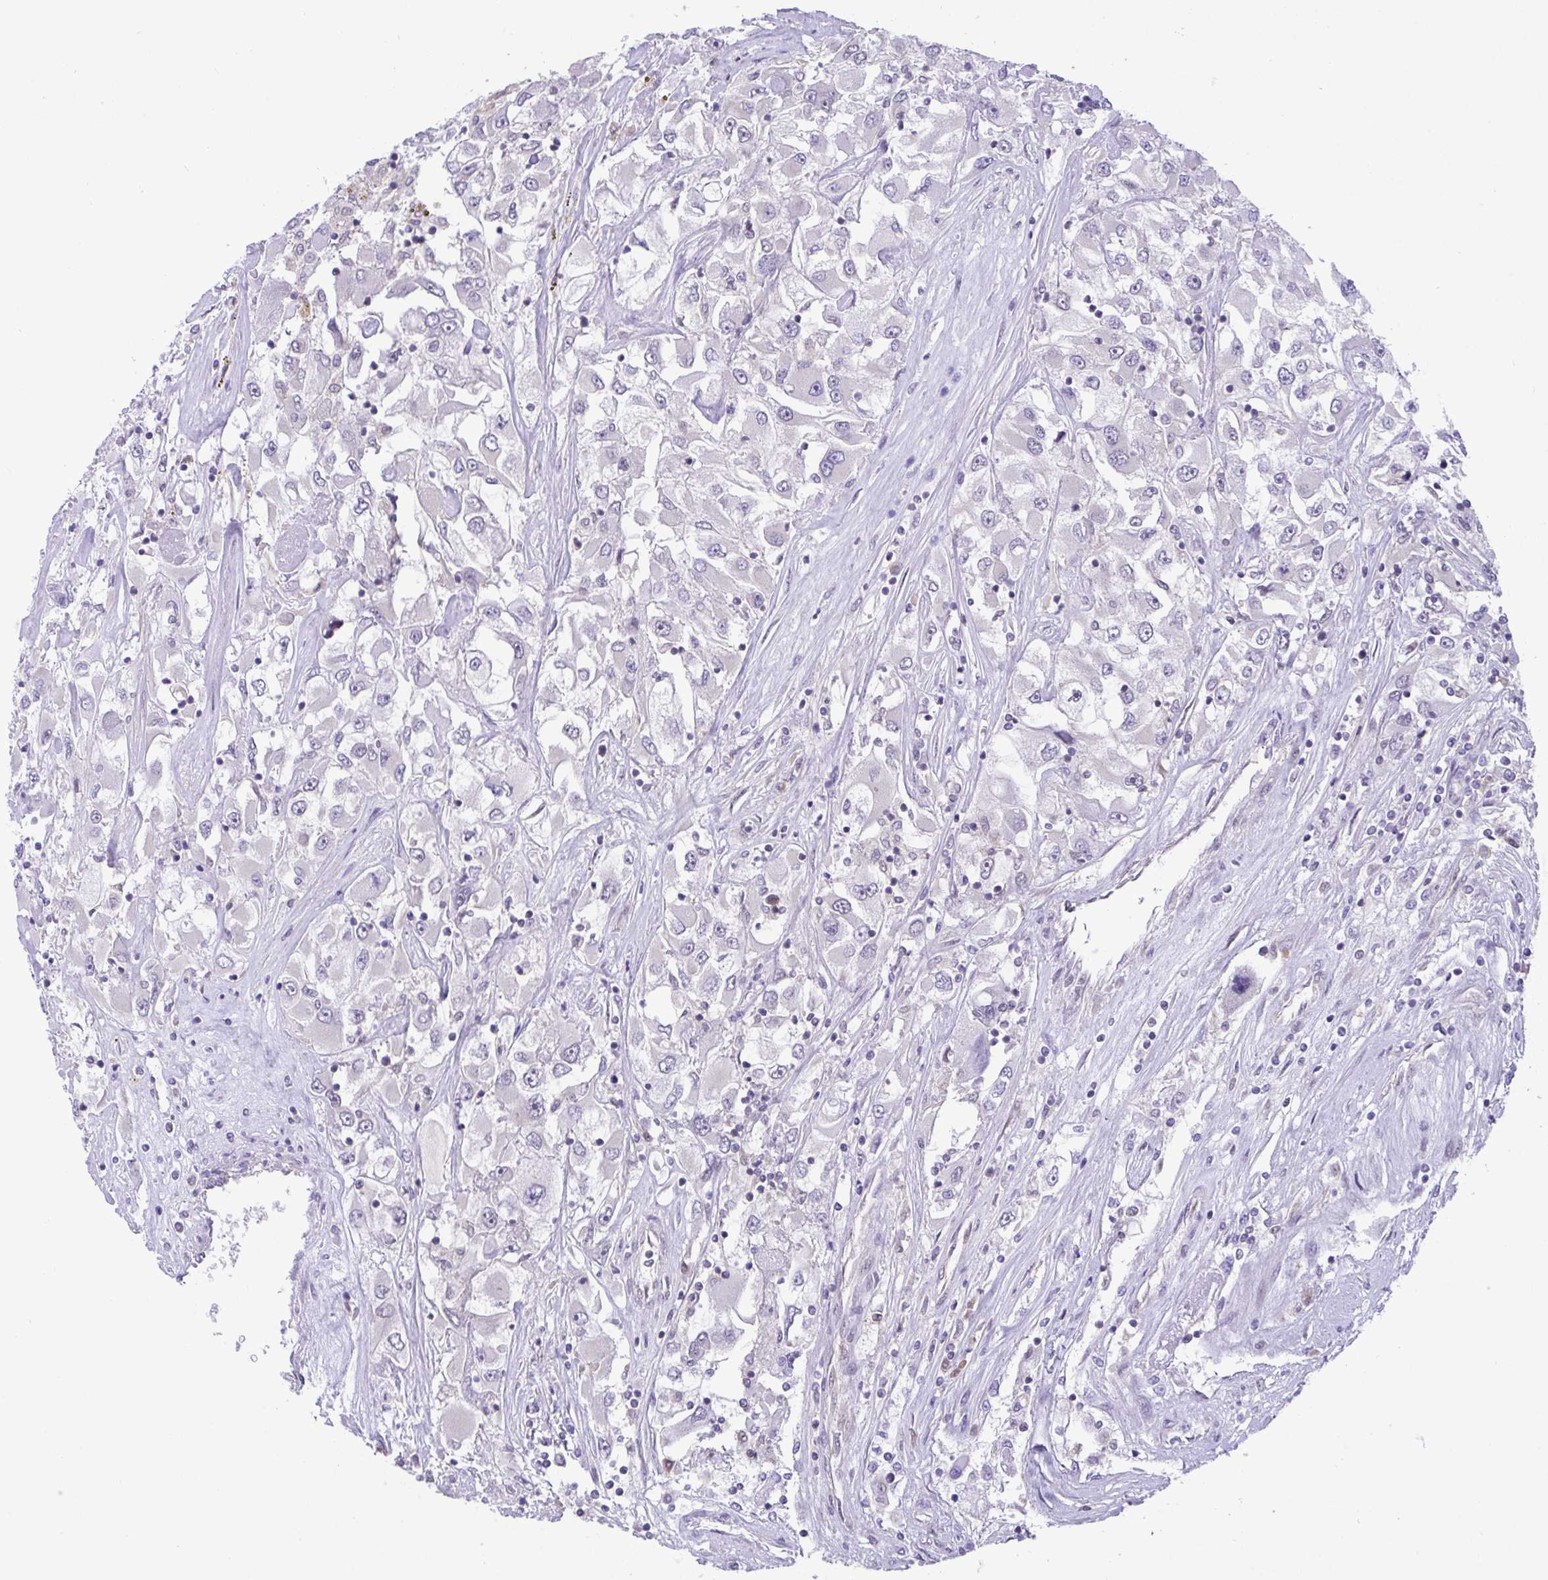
{"staining": {"intensity": "negative", "quantity": "none", "location": "none"}, "tissue": "renal cancer", "cell_type": "Tumor cells", "image_type": "cancer", "snomed": [{"axis": "morphology", "description": "Adenocarcinoma, NOS"}, {"axis": "topography", "description": "Kidney"}], "caption": "IHC image of human adenocarcinoma (renal) stained for a protein (brown), which demonstrates no staining in tumor cells.", "gene": "ZNF444", "patient": {"sex": "female", "age": 52}}